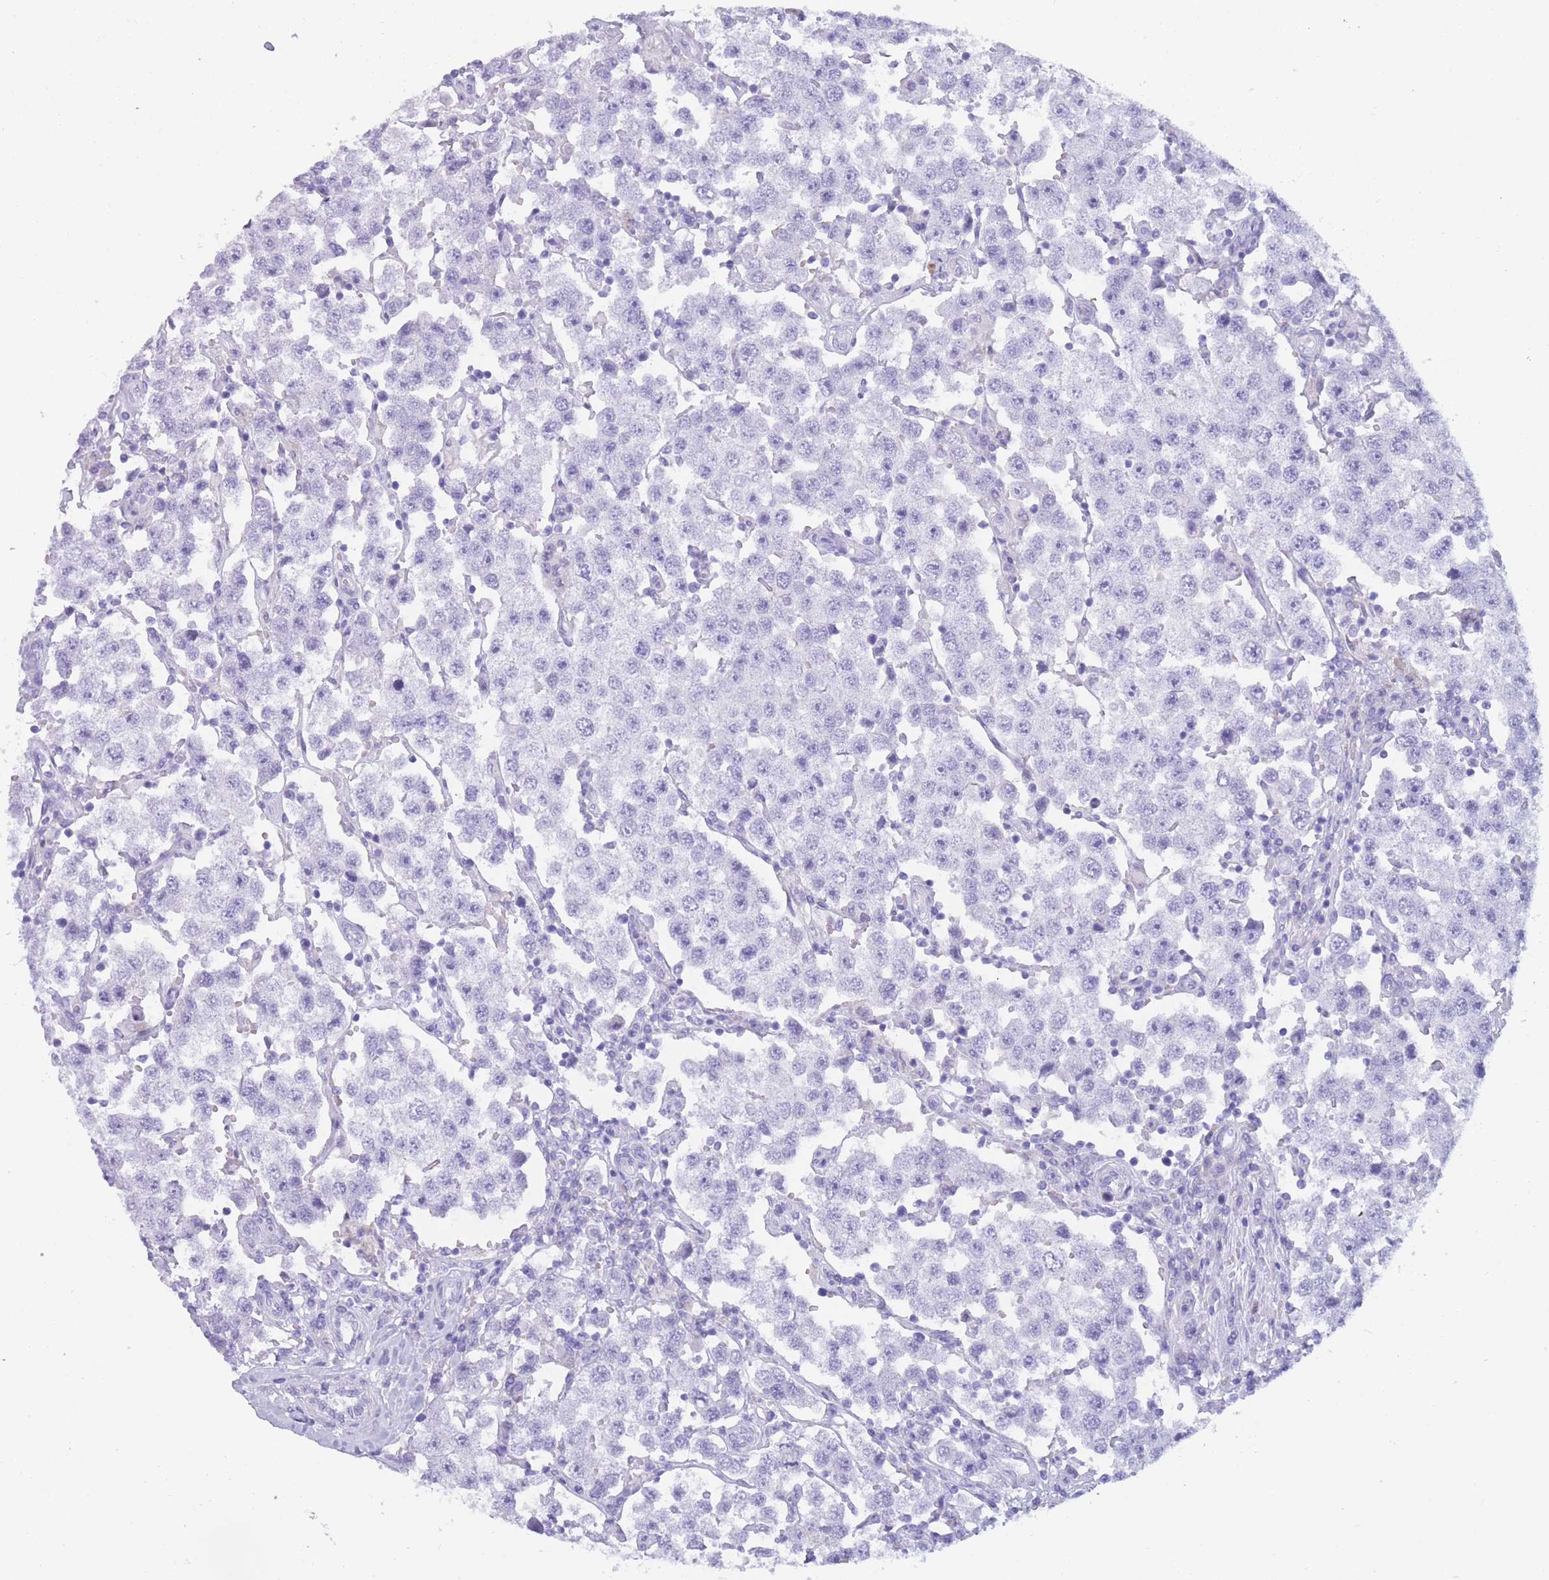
{"staining": {"intensity": "negative", "quantity": "none", "location": "none"}, "tissue": "testis cancer", "cell_type": "Tumor cells", "image_type": "cancer", "snomed": [{"axis": "morphology", "description": "Seminoma, NOS"}, {"axis": "topography", "description": "Testis"}], "caption": "Testis cancer (seminoma) stained for a protein using immunohistochemistry (IHC) demonstrates no positivity tumor cells.", "gene": "COL27A1", "patient": {"sex": "male", "age": 37}}